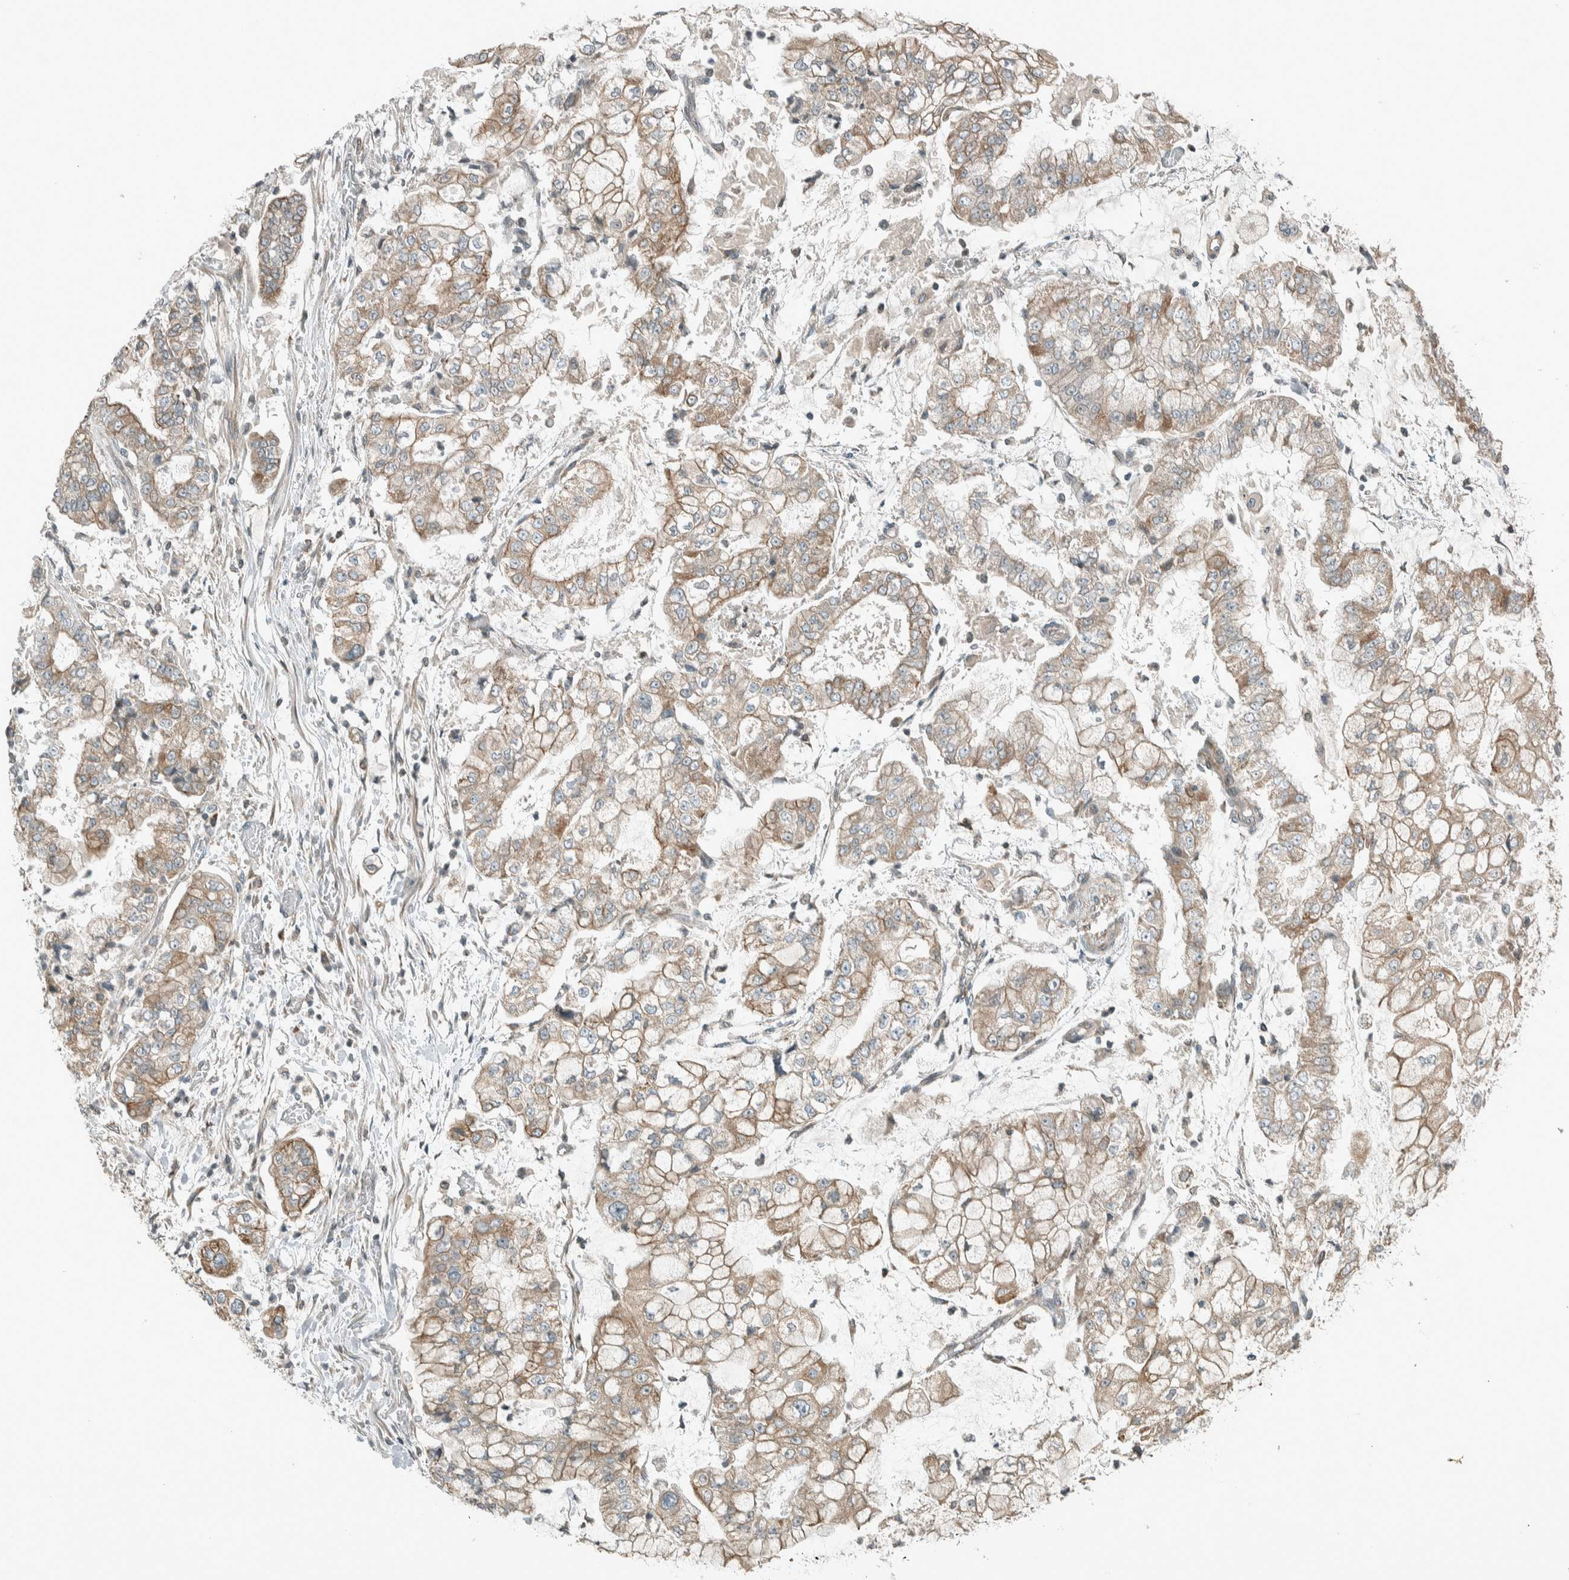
{"staining": {"intensity": "weak", "quantity": ">75%", "location": "cytoplasmic/membranous"}, "tissue": "stomach cancer", "cell_type": "Tumor cells", "image_type": "cancer", "snomed": [{"axis": "morphology", "description": "Adenocarcinoma, NOS"}, {"axis": "topography", "description": "Stomach"}], "caption": "IHC photomicrograph of stomach cancer stained for a protein (brown), which demonstrates low levels of weak cytoplasmic/membranous positivity in about >75% of tumor cells.", "gene": "SEL1L", "patient": {"sex": "male", "age": 76}}